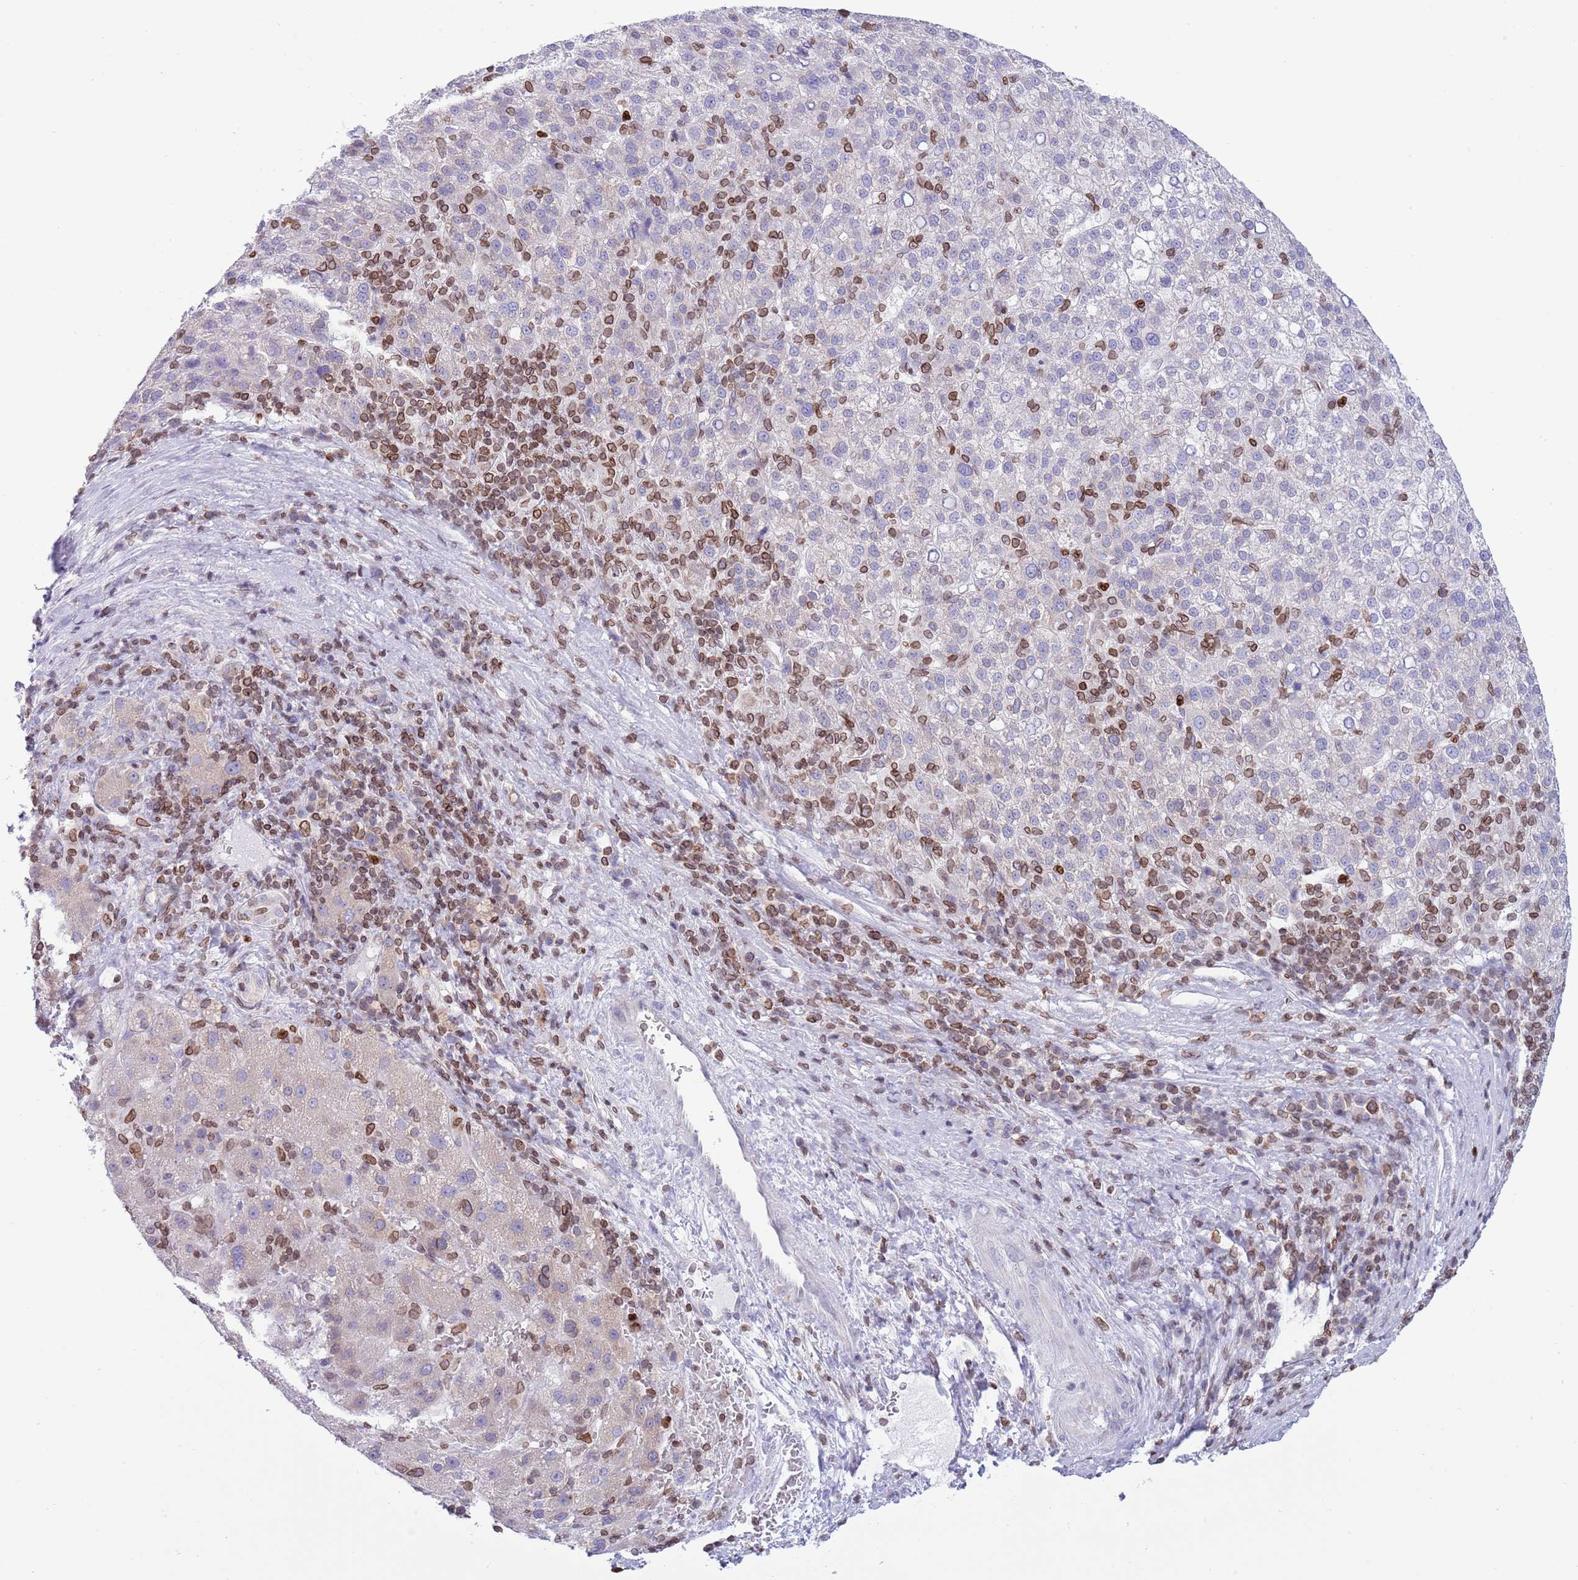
{"staining": {"intensity": "negative", "quantity": "none", "location": "none"}, "tissue": "liver cancer", "cell_type": "Tumor cells", "image_type": "cancer", "snomed": [{"axis": "morphology", "description": "Carcinoma, Hepatocellular, NOS"}, {"axis": "topography", "description": "Liver"}], "caption": "IHC photomicrograph of liver hepatocellular carcinoma stained for a protein (brown), which reveals no staining in tumor cells.", "gene": "LBR", "patient": {"sex": "female", "age": 58}}